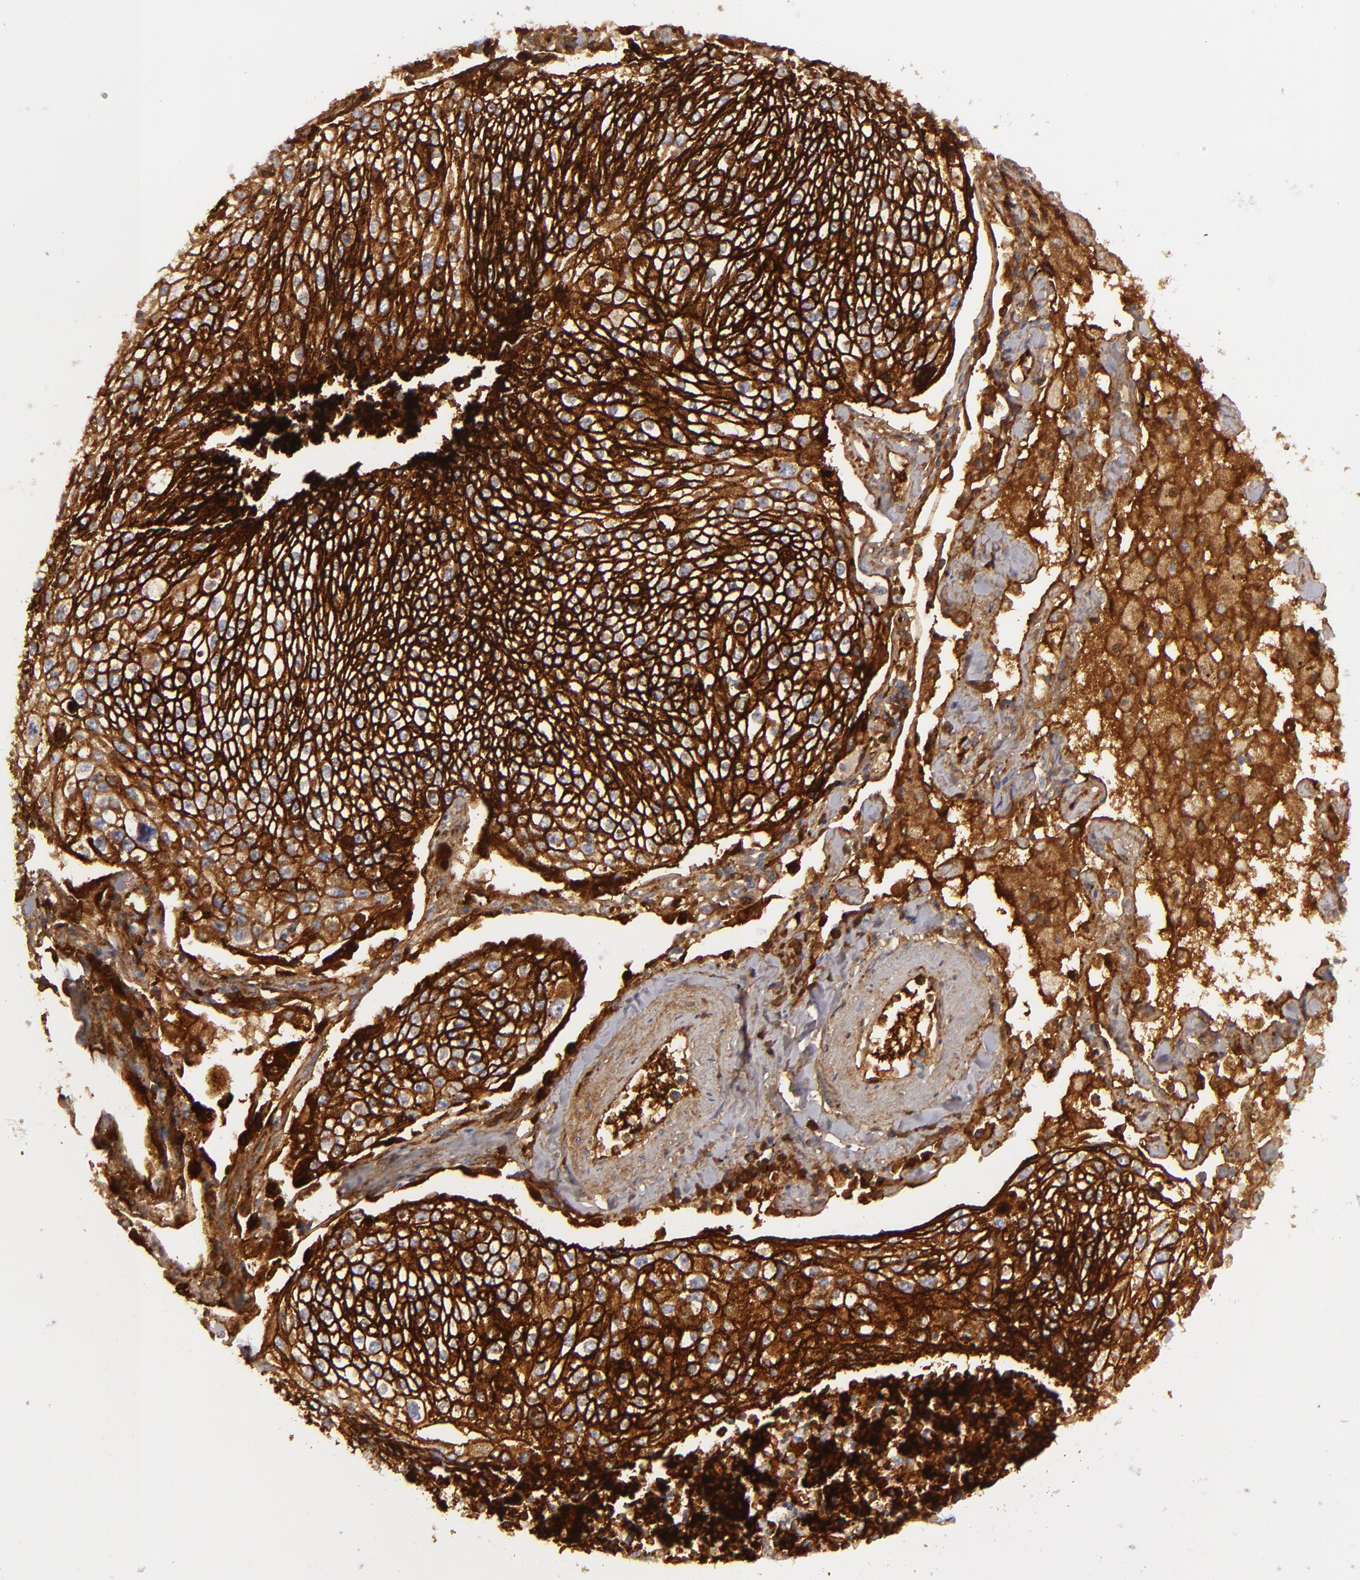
{"staining": {"intensity": "moderate", "quantity": ">75%", "location": "cytoplasmic/membranous"}, "tissue": "lung cancer", "cell_type": "Tumor cells", "image_type": "cancer", "snomed": [{"axis": "morphology", "description": "Squamous cell carcinoma, NOS"}, {"axis": "topography", "description": "Lung"}], "caption": "Brown immunohistochemical staining in human lung cancer (squamous cell carcinoma) exhibits moderate cytoplasmic/membranous expression in approximately >75% of tumor cells.", "gene": "ALCAM", "patient": {"sex": "male", "age": 75}}